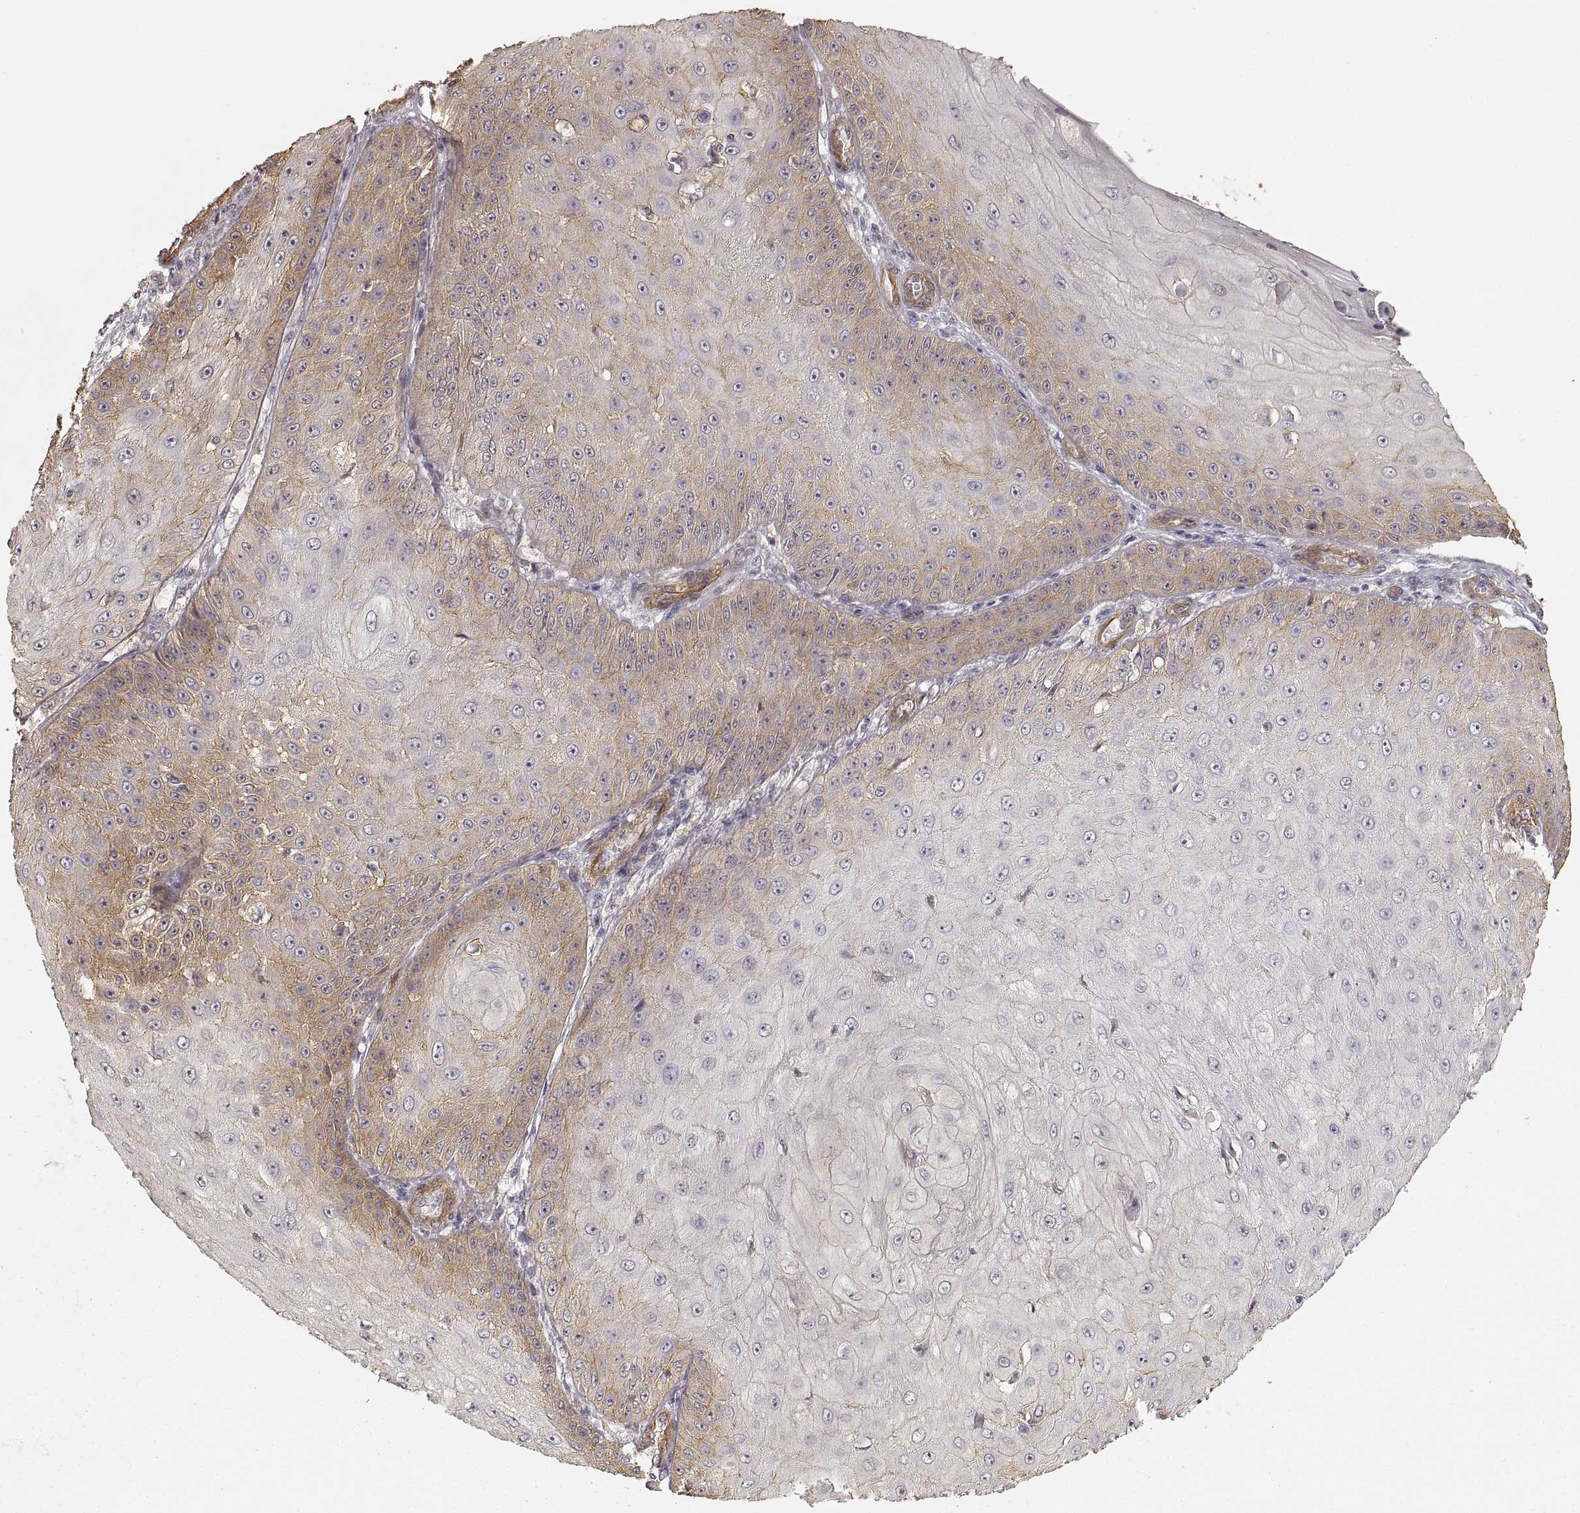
{"staining": {"intensity": "moderate", "quantity": "25%-75%", "location": "cytoplasmic/membranous"}, "tissue": "skin cancer", "cell_type": "Tumor cells", "image_type": "cancer", "snomed": [{"axis": "morphology", "description": "Squamous cell carcinoma, NOS"}, {"axis": "topography", "description": "Skin"}], "caption": "This histopathology image demonstrates skin cancer stained with immunohistochemistry to label a protein in brown. The cytoplasmic/membranous of tumor cells show moderate positivity for the protein. Nuclei are counter-stained blue.", "gene": "LAMA4", "patient": {"sex": "male", "age": 70}}